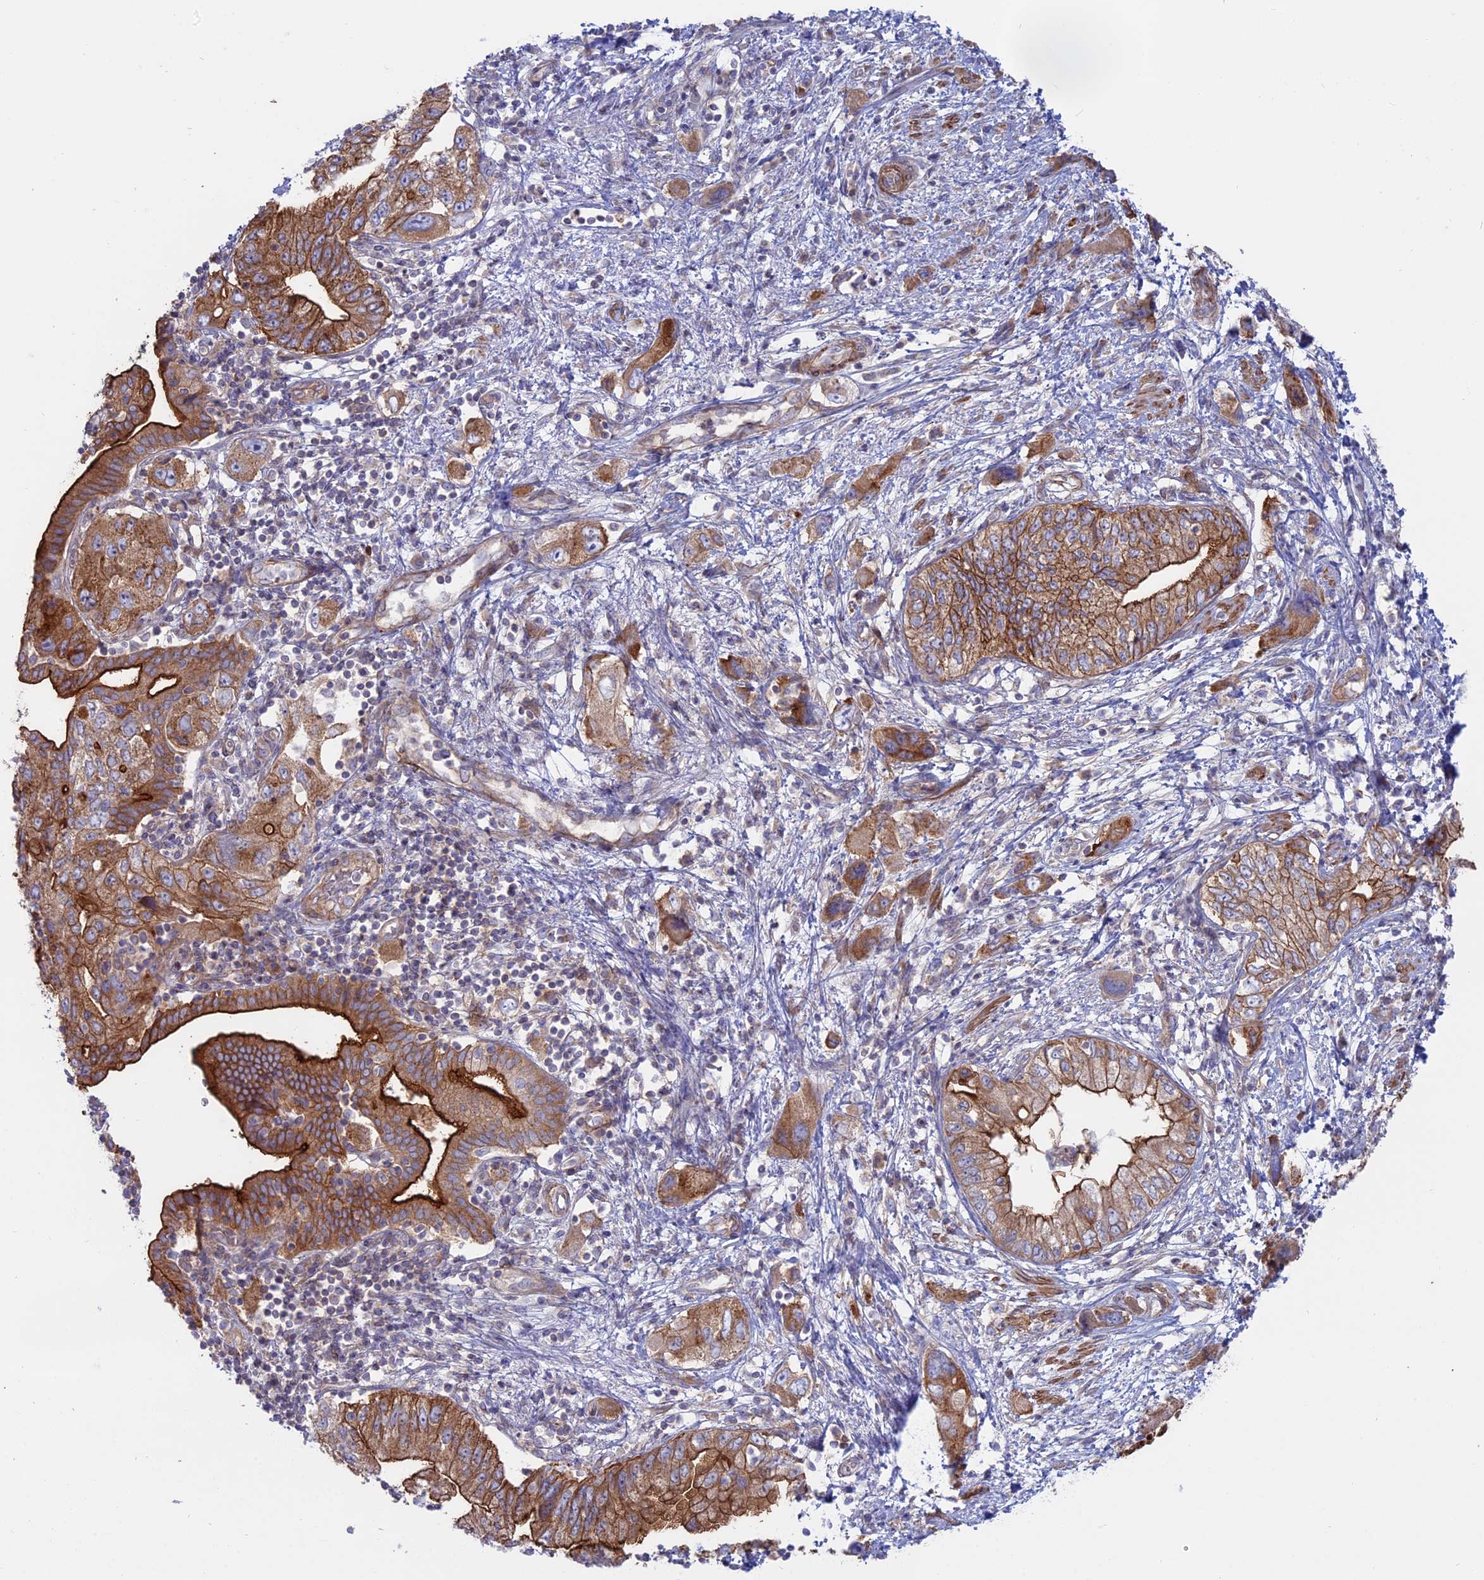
{"staining": {"intensity": "strong", "quantity": ">75%", "location": "cytoplasmic/membranous"}, "tissue": "pancreatic cancer", "cell_type": "Tumor cells", "image_type": "cancer", "snomed": [{"axis": "morphology", "description": "Adenocarcinoma, NOS"}, {"axis": "topography", "description": "Pancreas"}], "caption": "Approximately >75% of tumor cells in pancreatic adenocarcinoma exhibit strong cytoplasmic/membranous protein expression as visualized by brown immunohistochemical staining.", "gene": "MYO5B", "patient": {"sex": "female", "age": 73}}